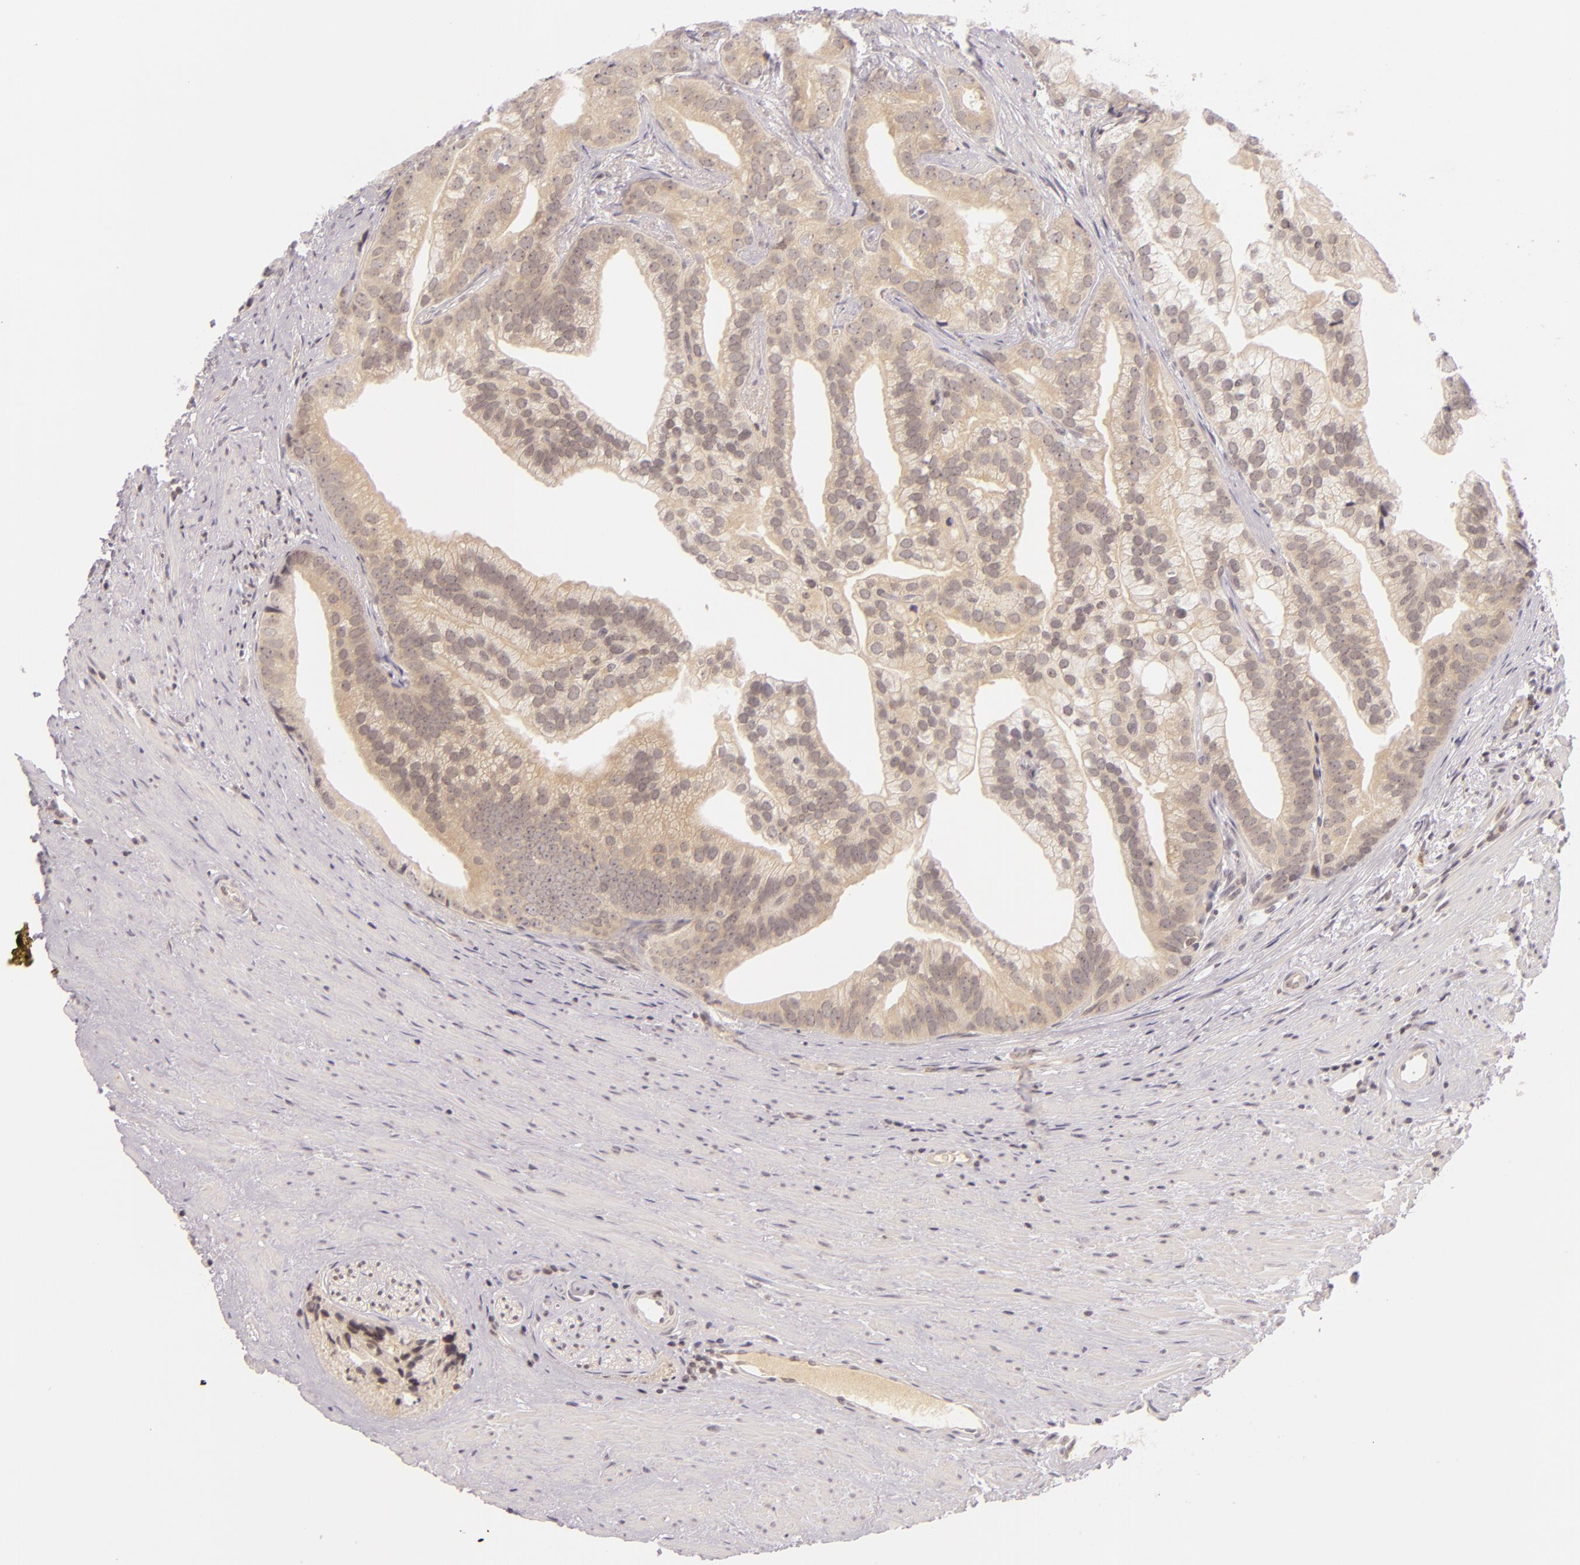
{"staining": {"intensity": "weak", "quantity": ">75%", "location": "cytoplasmic/membranous"}, "tissue": "prostate cancer", "cell_type": "Tumor cells", "image_type": "cancer", "snomed": [{"axis": "morphology", "description": "Adenocarcinoma, Low grade"}, {"axis": "topography", "description": "Prostate"}], "caption": "A histopathology image of human low-grade adenocarcinoma (prostate) stained for a protein exhibits weak cytoplasmic/membranous brown staining in tumor cells. The protein is shown in brown color, while the nuclei are stained blue.", "gene": "CASP8", "patient": {"sex": "male", "age": 71}}